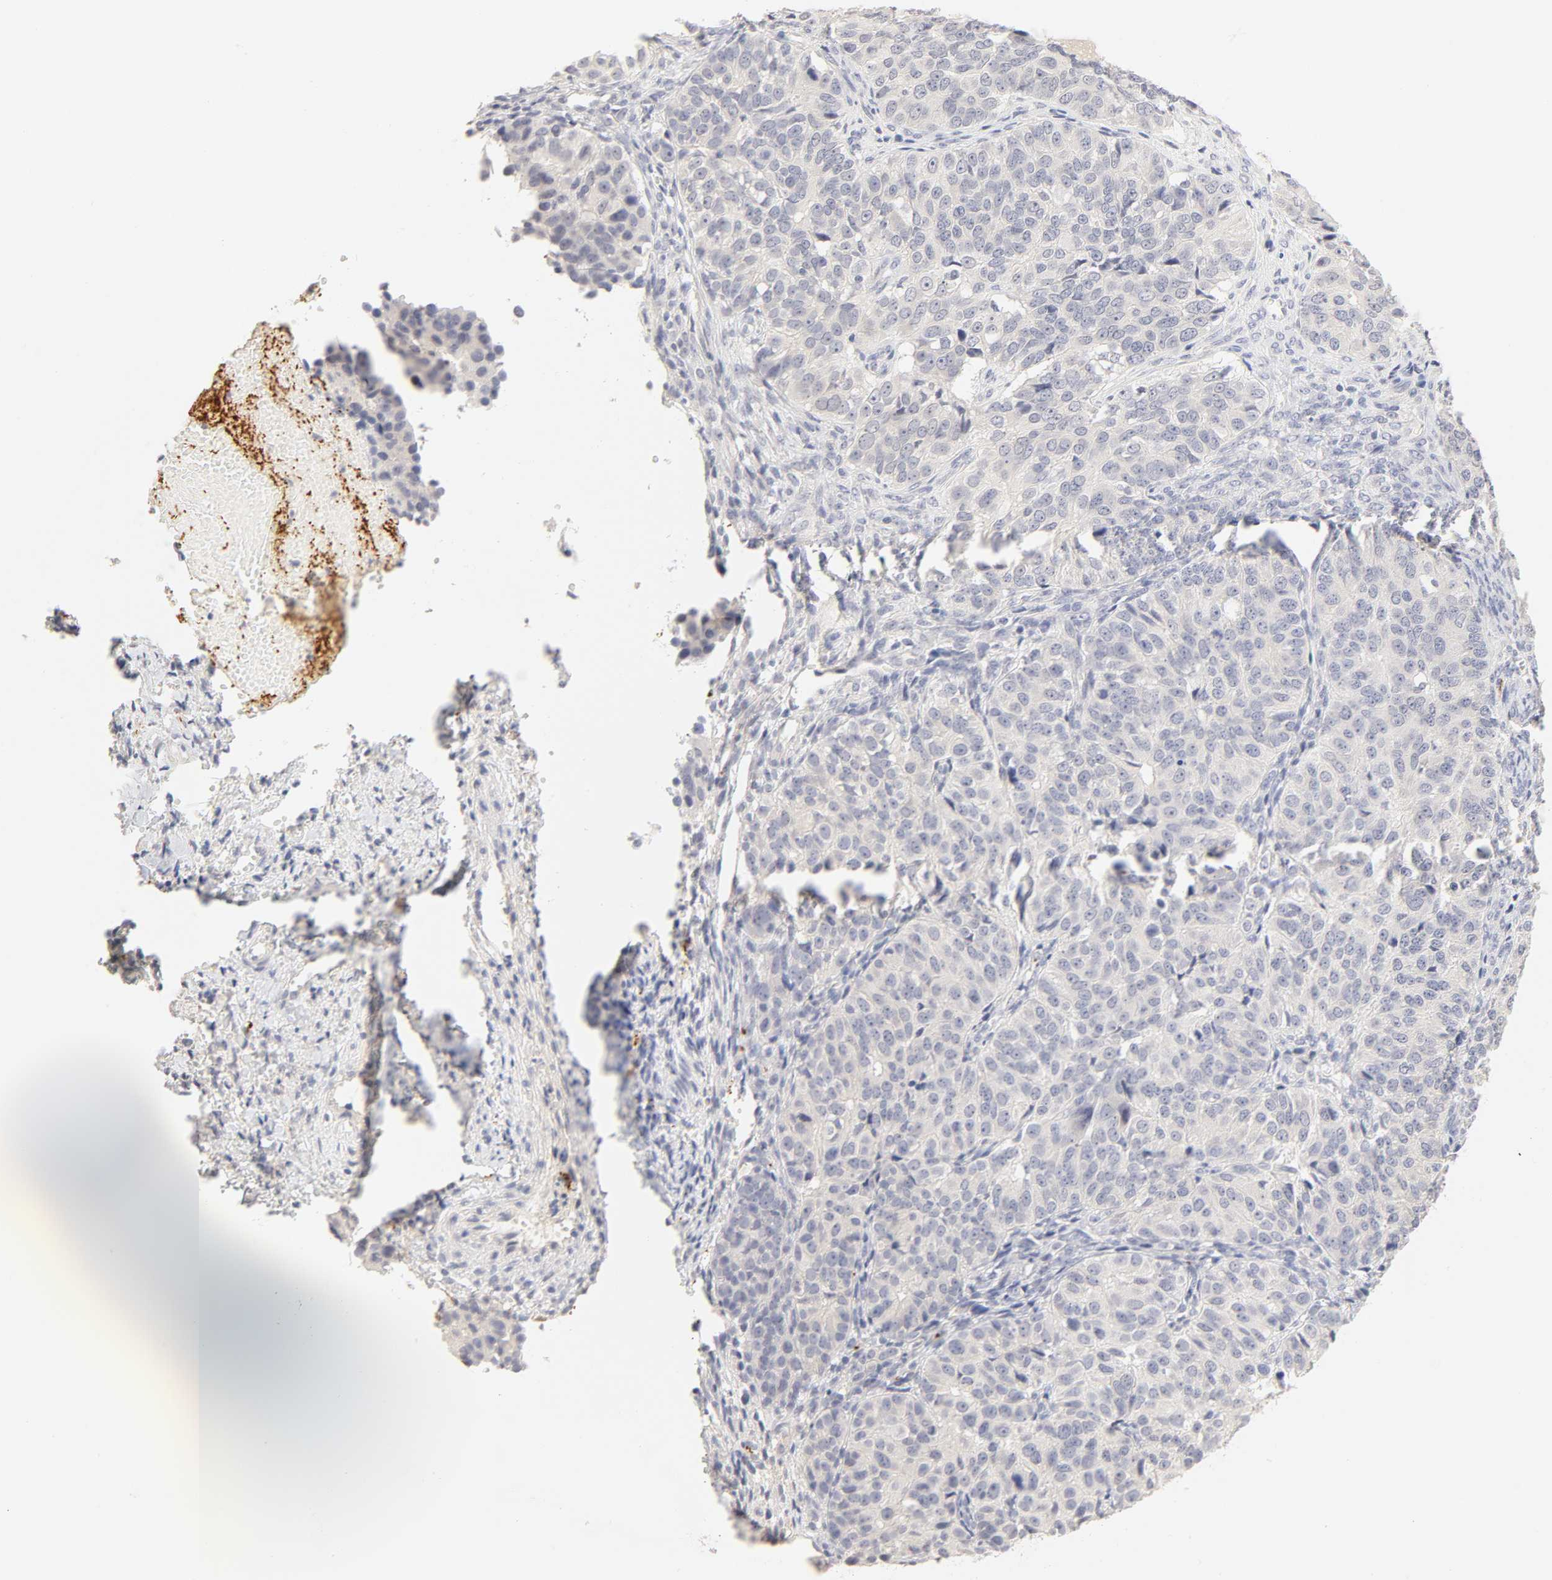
{"staining": {"intensity": "negative", "quantity": "none", "location": "none"}, "tissue": "ovarian cancer", "cell_type": "Tumor cells", "image_type": "cancer", "snomed": [{"axis": "morphology", "description": "Carcinoma, endometroid"}, {"axis": "topography", "description": "Ovary"}], "caption": "Tumor cells are negative for protein expression in human ovarian cancer. The staining was performed using DAB (3,3'-diaminobenzidine) to visualize the protein expression in brown, while the nuclei were stained in blue with hematoxylin (Magnification: 20x).", "gene": "CYP4B1", "patient": {"sex": "female", "age": 51}}